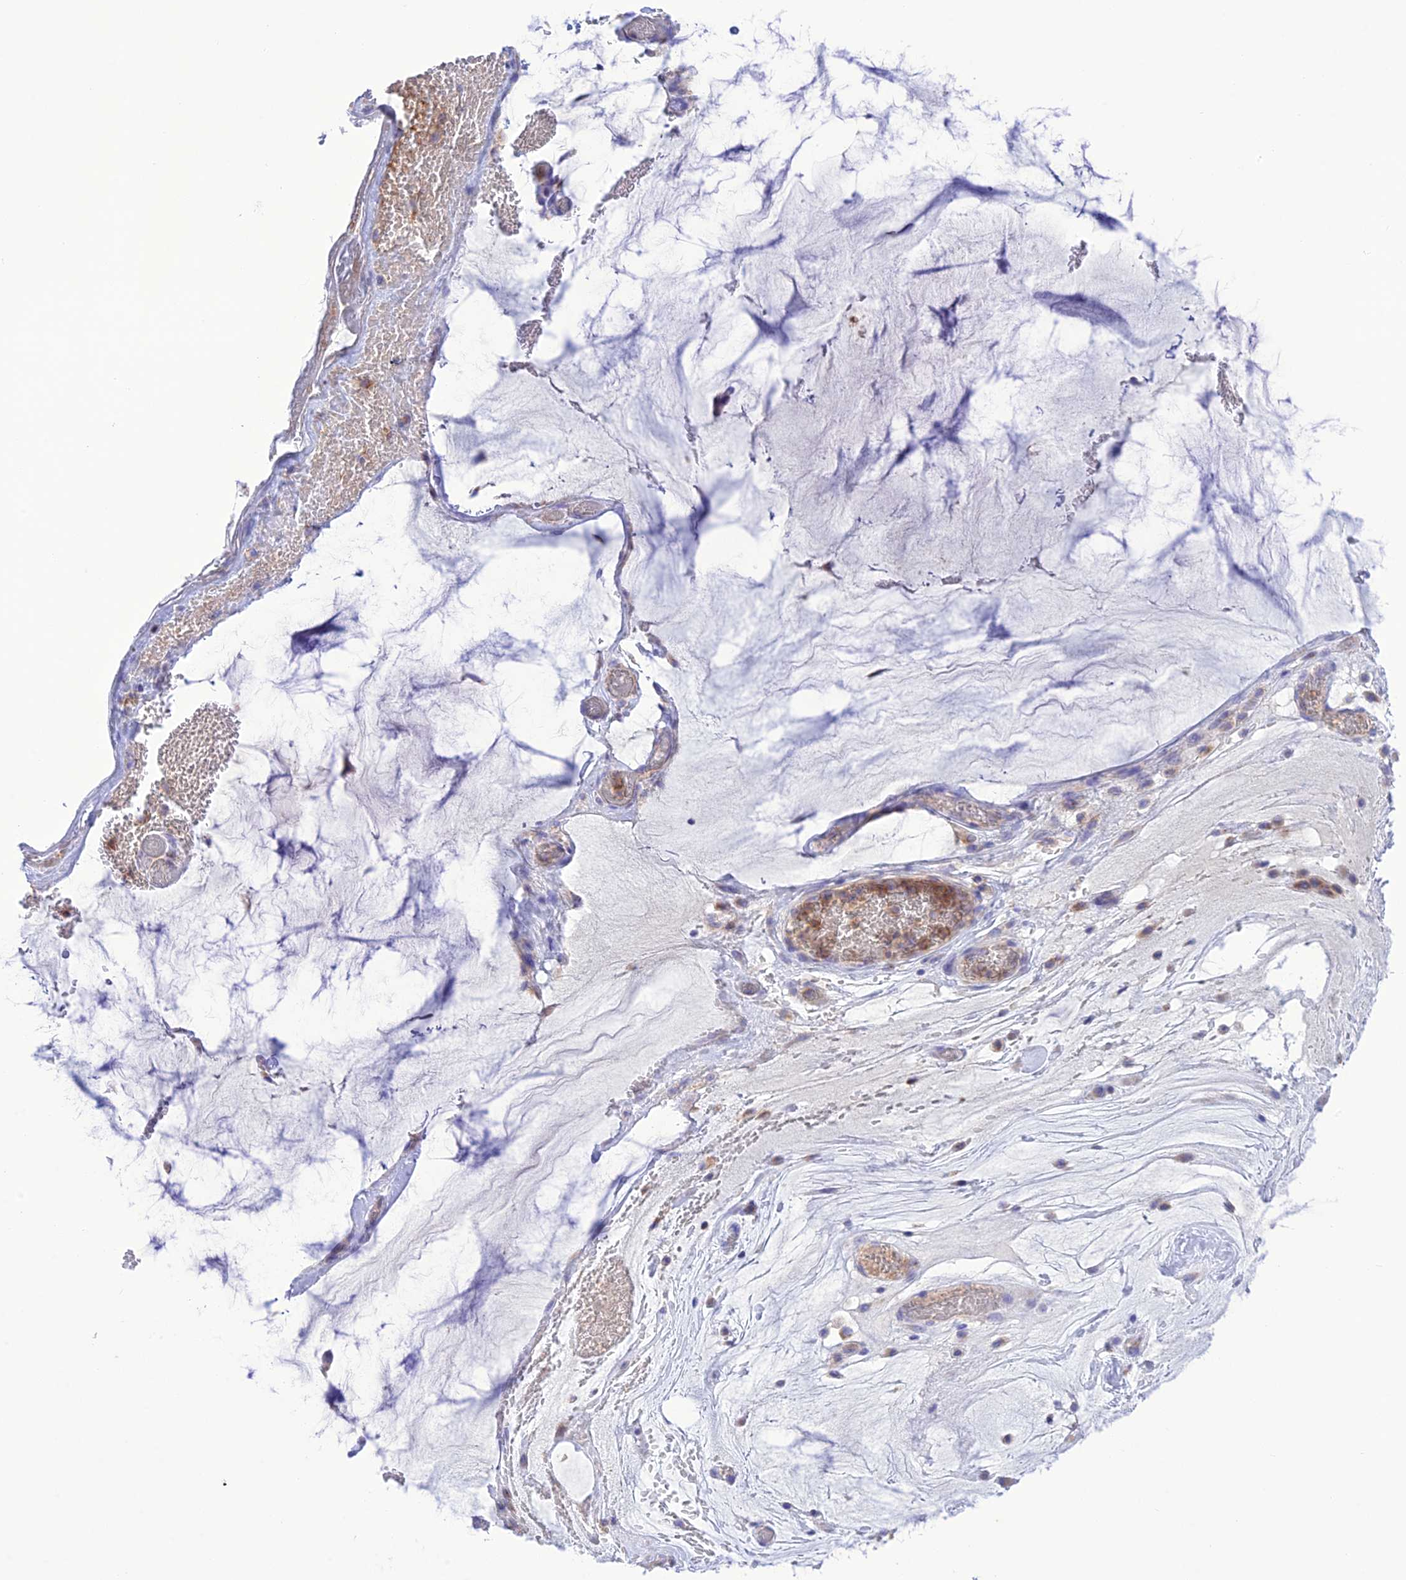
{"staining": {"intensity": "negative", "quantity": "none", "location": "none"}, "tissue": "ovarian cancer", "cell_type": "Tumor cells", "image_type": "cancer", "snomed": [{"axis": "morphology", "description": "Cystadenocarcinoma, mucinous, NOS"}, {"axis": "topography", "description": "Ovary"}], "caption": "Immunohistochemical staining of ovarian mucinous cystadenocarcinoma demonstrates no significant staining in tumor cells.", "gene": "CHSY3", "patient": {"sex": "female", "age": 73}}